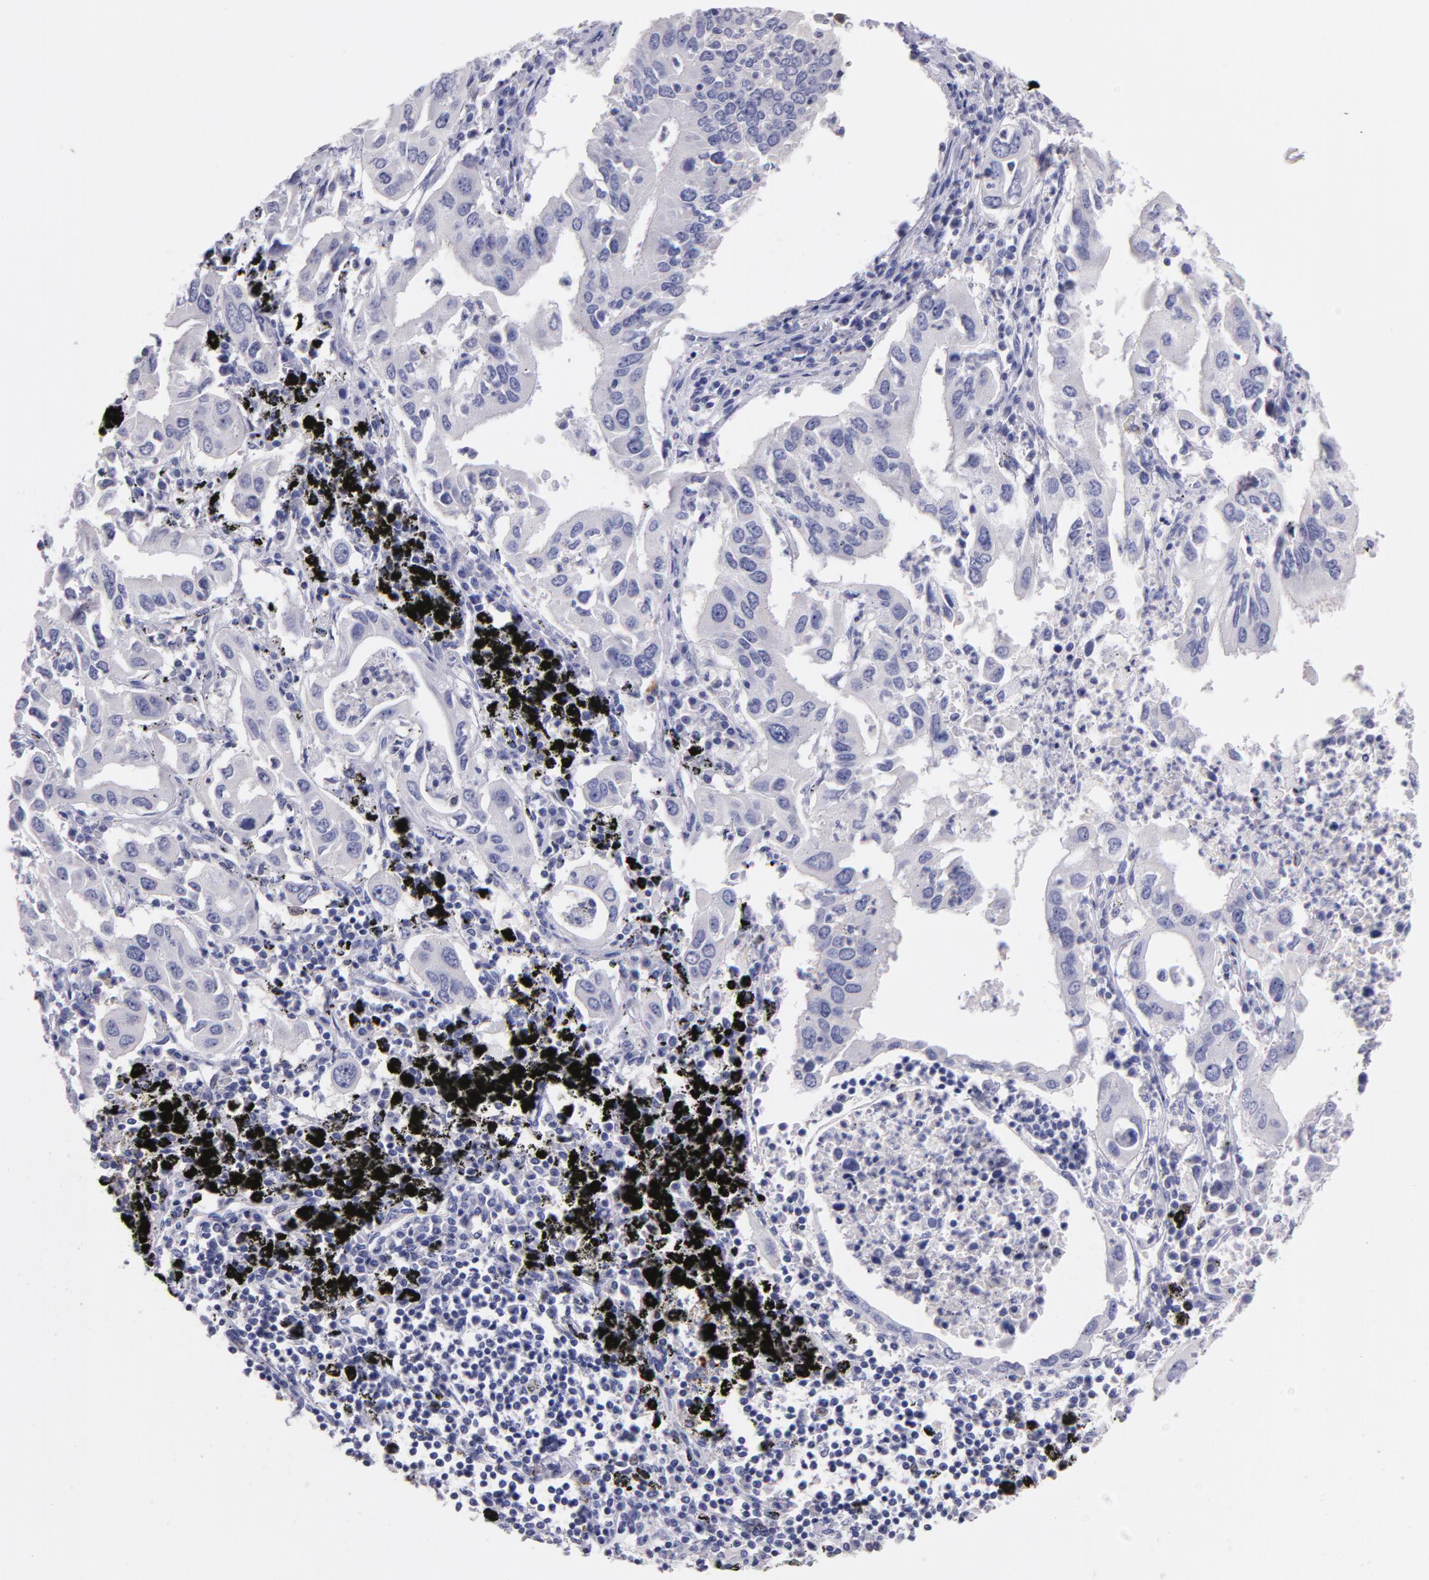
{"staining": {"intensity": "negative", "quantity": "none", "location": "none"}, "tissue": "lung cancer", "cell_type": "Tumor cells", "image_type": "cancer", "snomed": [{"axis": "morphology", "description": "Adenocarcinoma, NOS"}, {"axis": "topography", "description": "Lung"}], "caption": "Immunohistochemistry photomicrograph of neoplastic tissue: human adenocarcinoma (lung) stained with DAB shows no significant protein staining in tumor cells.", "gene": "CD44", "patient": {"sex": "male", "age": 48}}